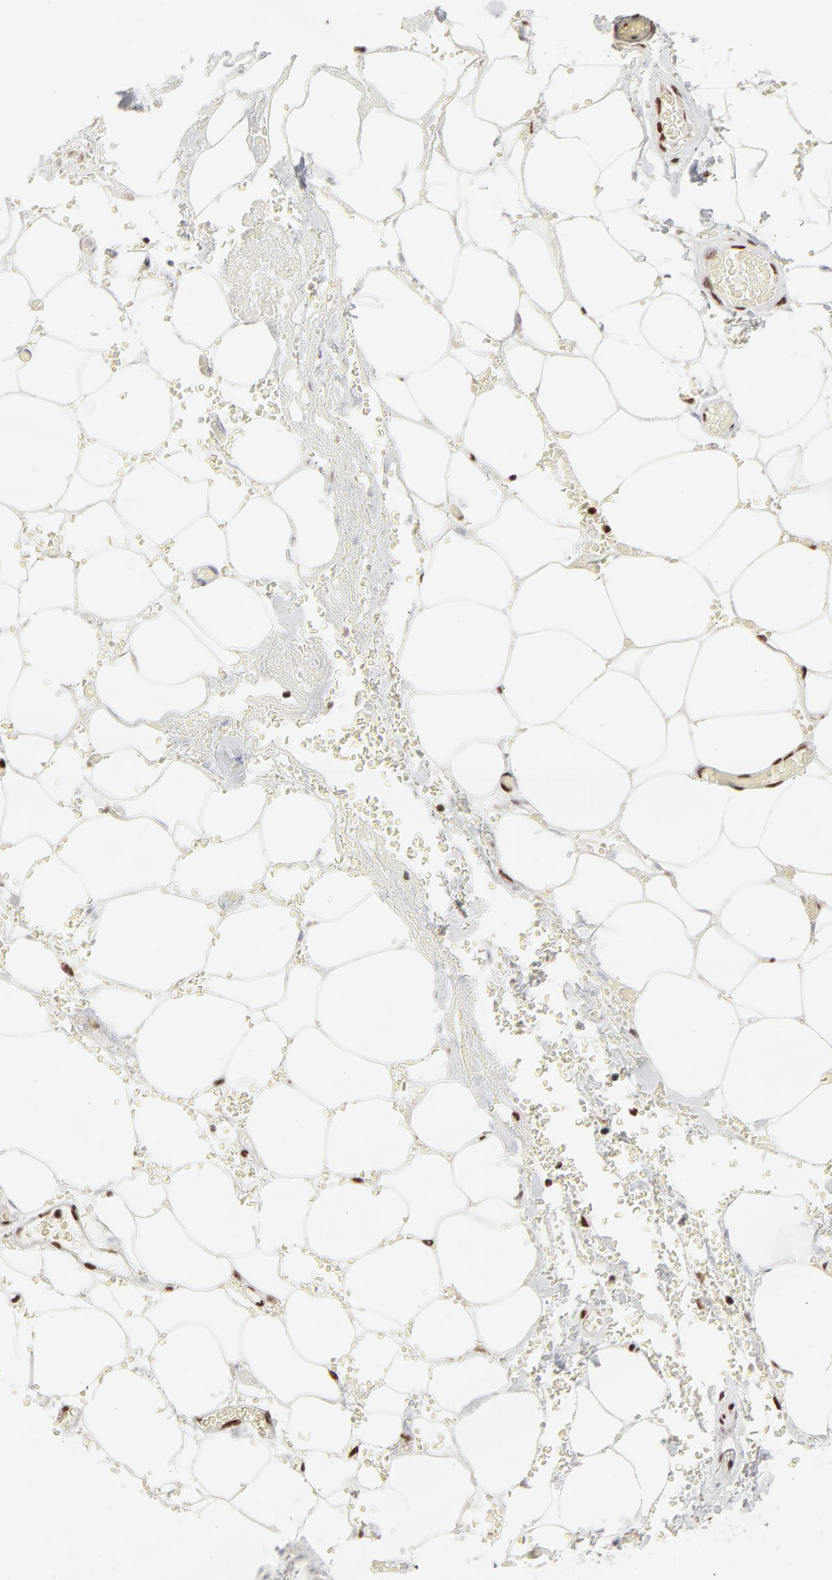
{"staining": {"intensity": "strong", "quantity": ">75%", "location": "nuclear"}, "tissue": "adipose tissue", "cell_type": "Adipocytes", "image_type": "normal", "snomed": [{"axis": "morphology", "description": "Normal tissue, NOS"}, {"axis": "morphology", "description": "Cholangiocarcinoma"}, {"axis": "topography", "description": "Liver"}, {"axis": "topography", "description": "Peripheral nerve tissue"}], "caption": "Protein expression analysis of unremarkable adipose tissue reveals strong nuclear positivity in approximately >75% of adipocytes. (brown staining indicates protein expression, while blue staining denotes nuclei).", "gene": "TARDBP", "patient": {"sex": "male", "age": 50}}